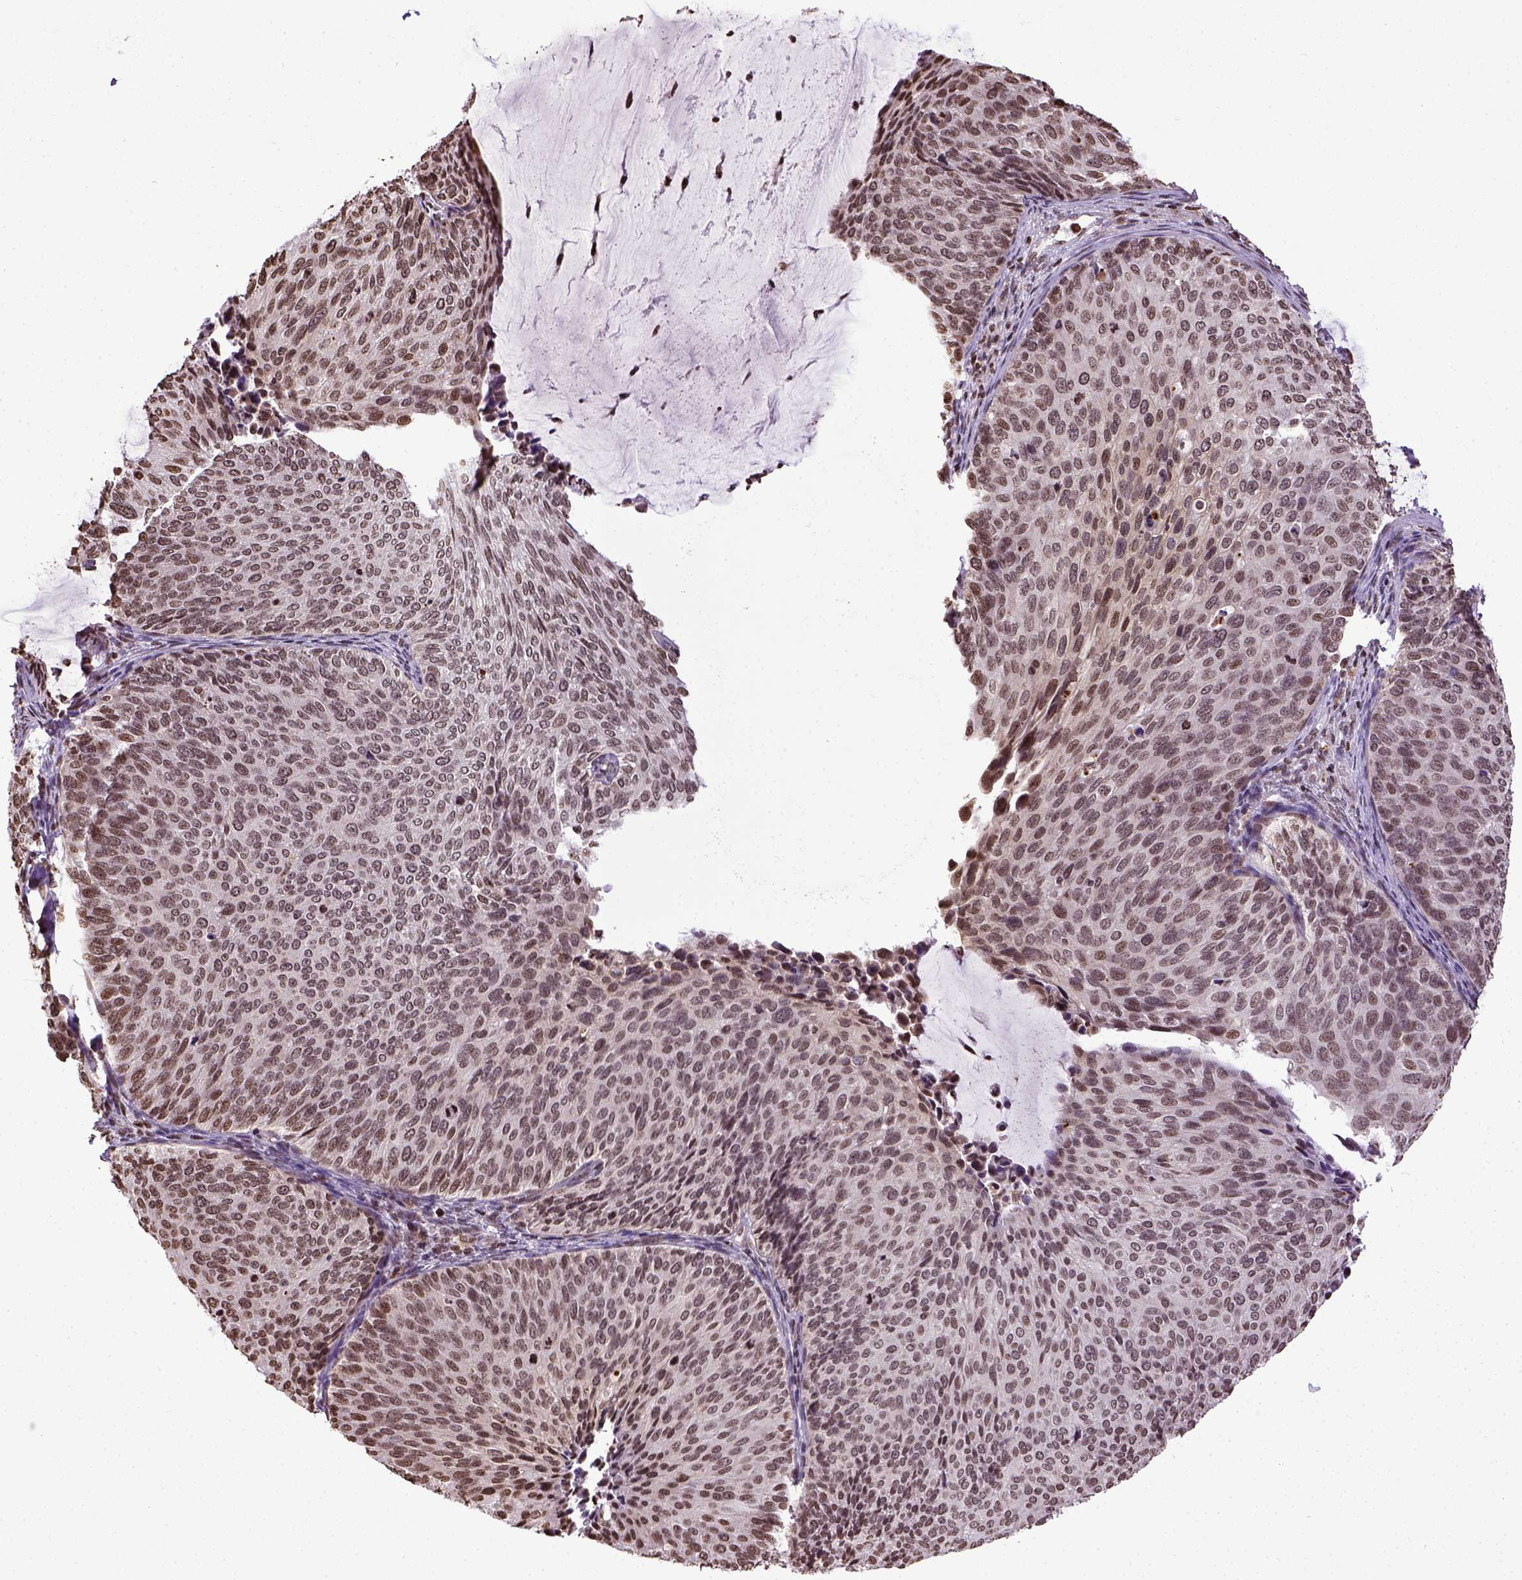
{"staining": {"intensity": "moderate", "quantity": ">75%", "location": "nuclear"}, "tissue": "cervical cancer", "cell_type": "Tumor cells", "image_type": "cancer", "snomed": [{"axis": "morphology", "description": "Squamous cell carcinoma, NOS"}, {"axis": "topography", "description": "Cervix"}], "caption": "Cervical squamous cell carcinoma stained with a brown dye demonstrates moderate nuclear positive expression in about >75% of tumor cells.", "gene": "ZNF75D", "patient": {"sex": "female", "age": 36}}